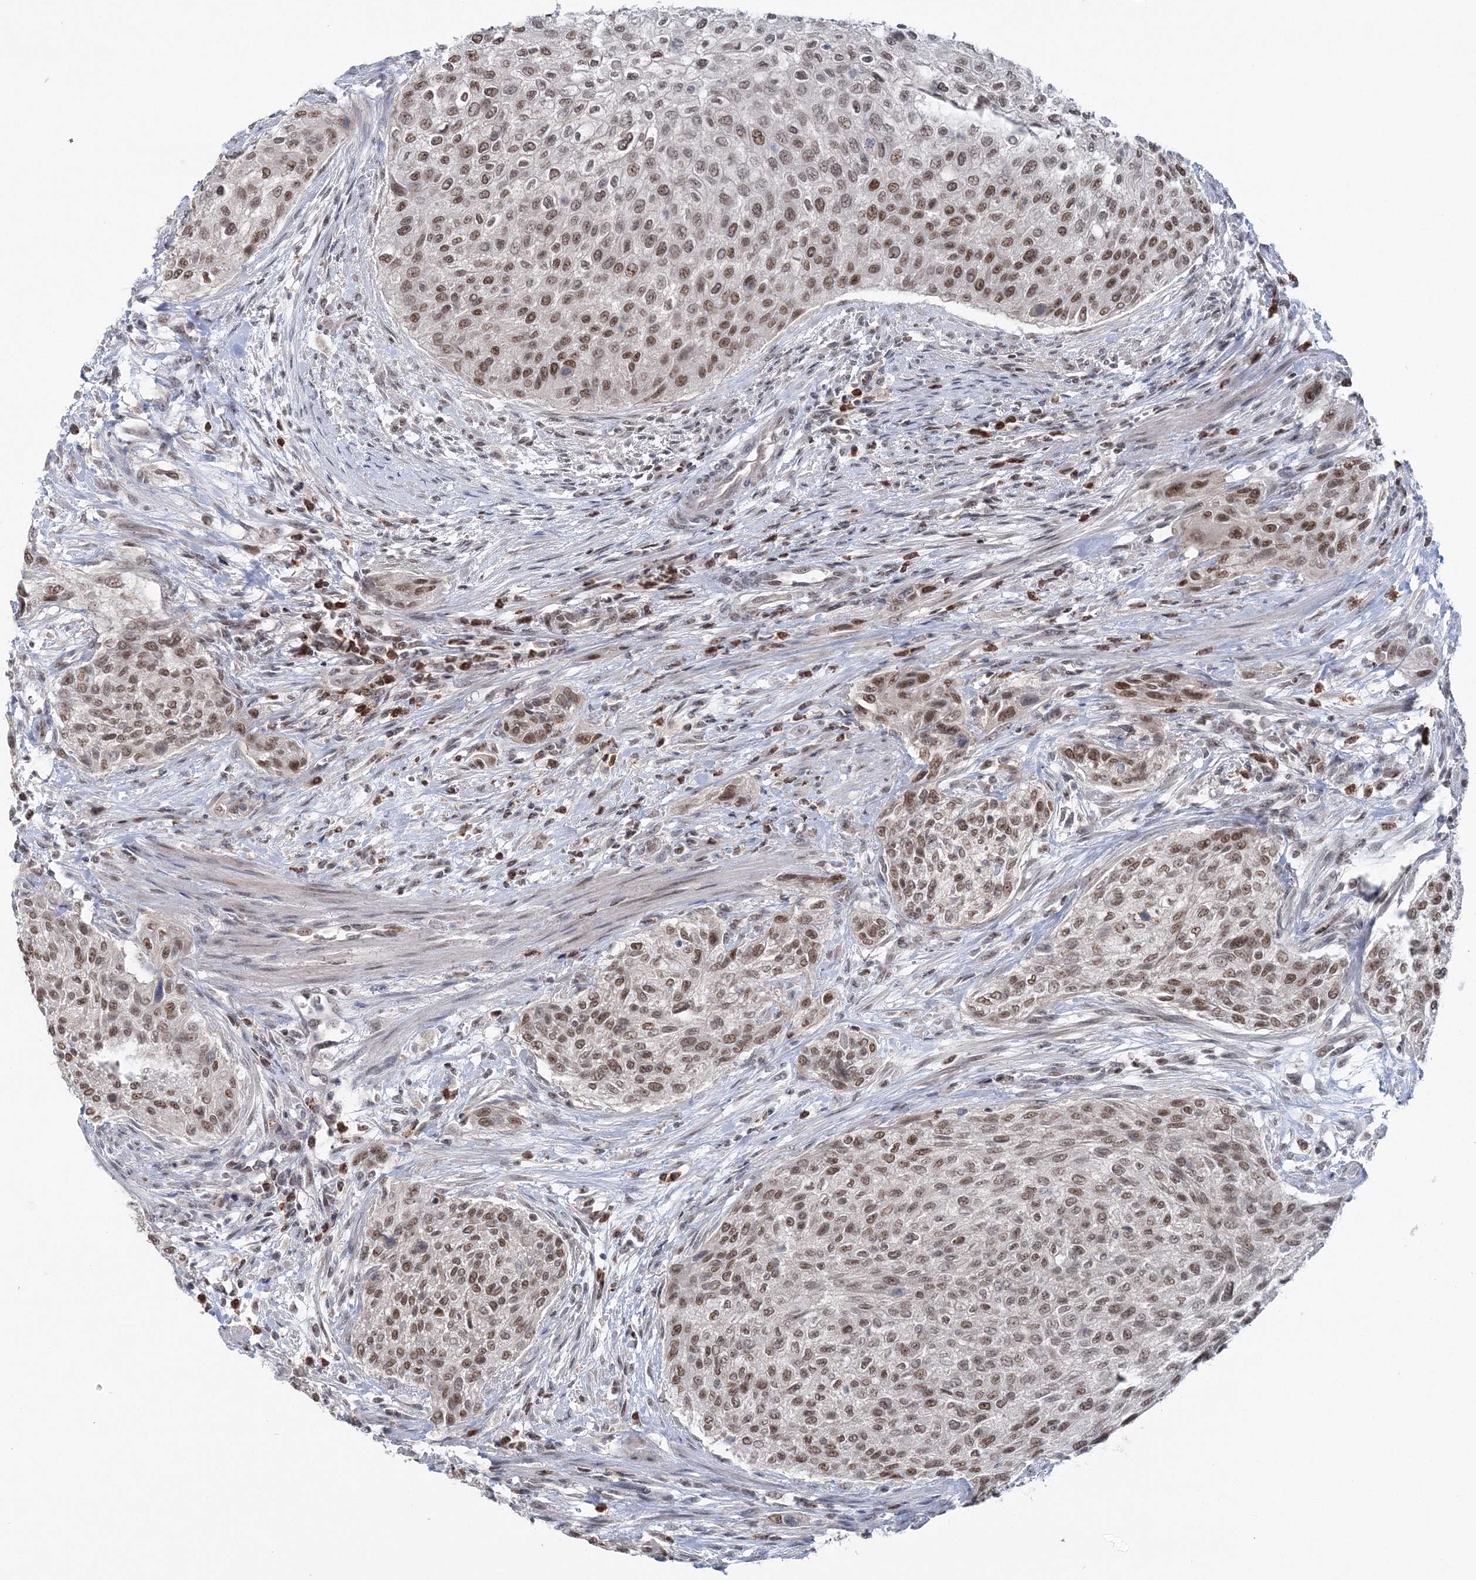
{"staining": {"intensity": "moderate", "quantity": ">75%", "location": "nuclear"}, "tissue": "urothelial cancer", "cell_type": "Tumor cells", "image_type": "cancer", "snomed": [{"axis": "morphology", "description": "Urothelial carcinoma, High grade"}, {"axis": "topography", "description": "Urinary bladder"}], "caption": "Tumor cells show medium levels of moderate nuclear staining in about >75% of cells in high-grade urothelial carcinoma.", "gene": "PDS5A", "patient": {"sex": "male", "age": 35}}